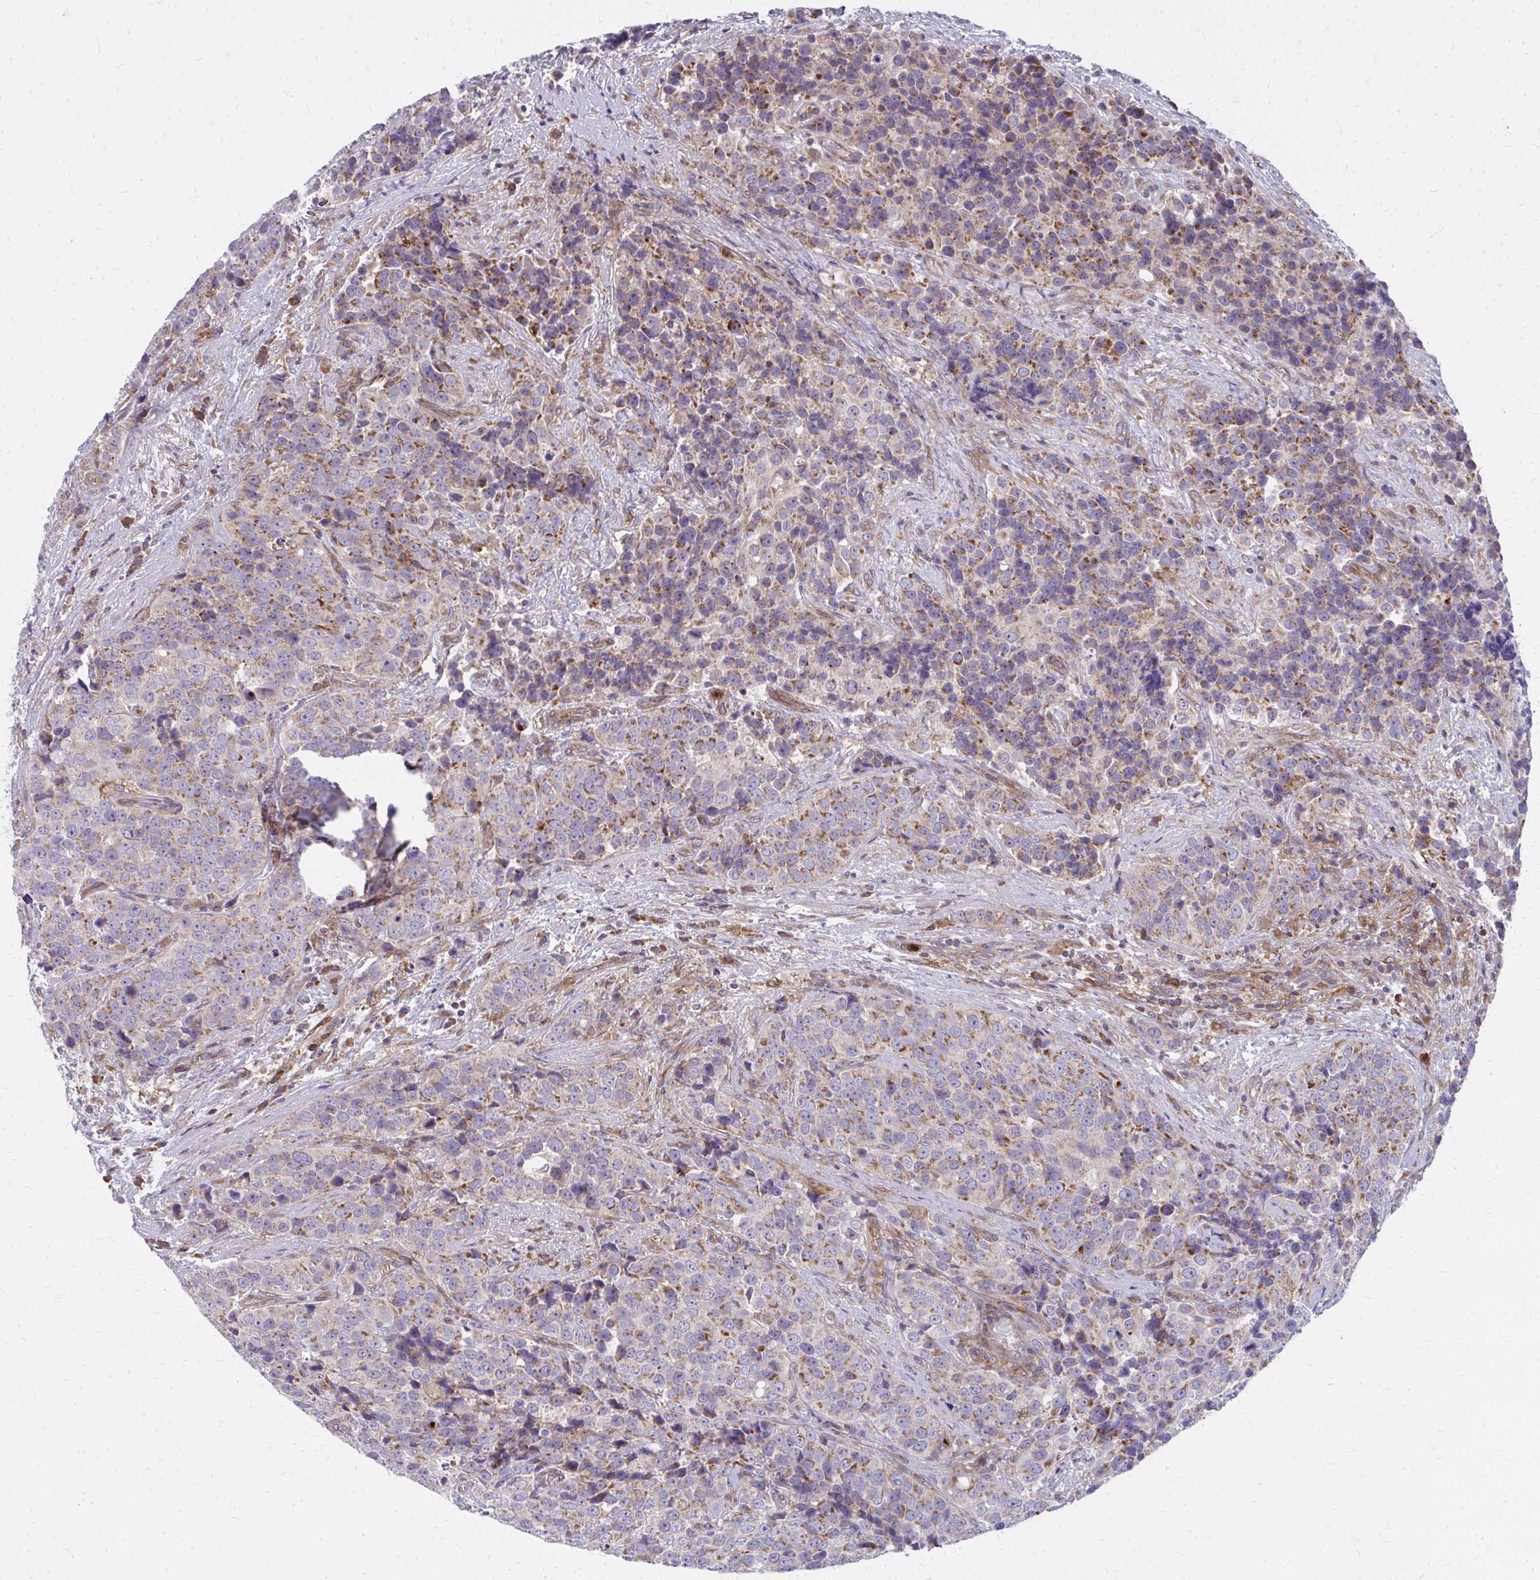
{"staining": {"intensity": "moderate", "quantity": "25%-75%", "location": "cytoplasmic/membranous"}, "tissue": "urothelial cancer", "cell_type": "Tumor cells", "image_type": "cancer", "snomed": [{"axis": "morphology", "description": "Urothelial carcinoma, NOS"}, {"axis": "topography", "description": "Urinary bladder"}], "caption": "Human urothelial cancer stained with a protein marker reveals moderate staining in tumor cells.", "gene": "ASAP1", "patient": {"sex": "male", "age": 52}}